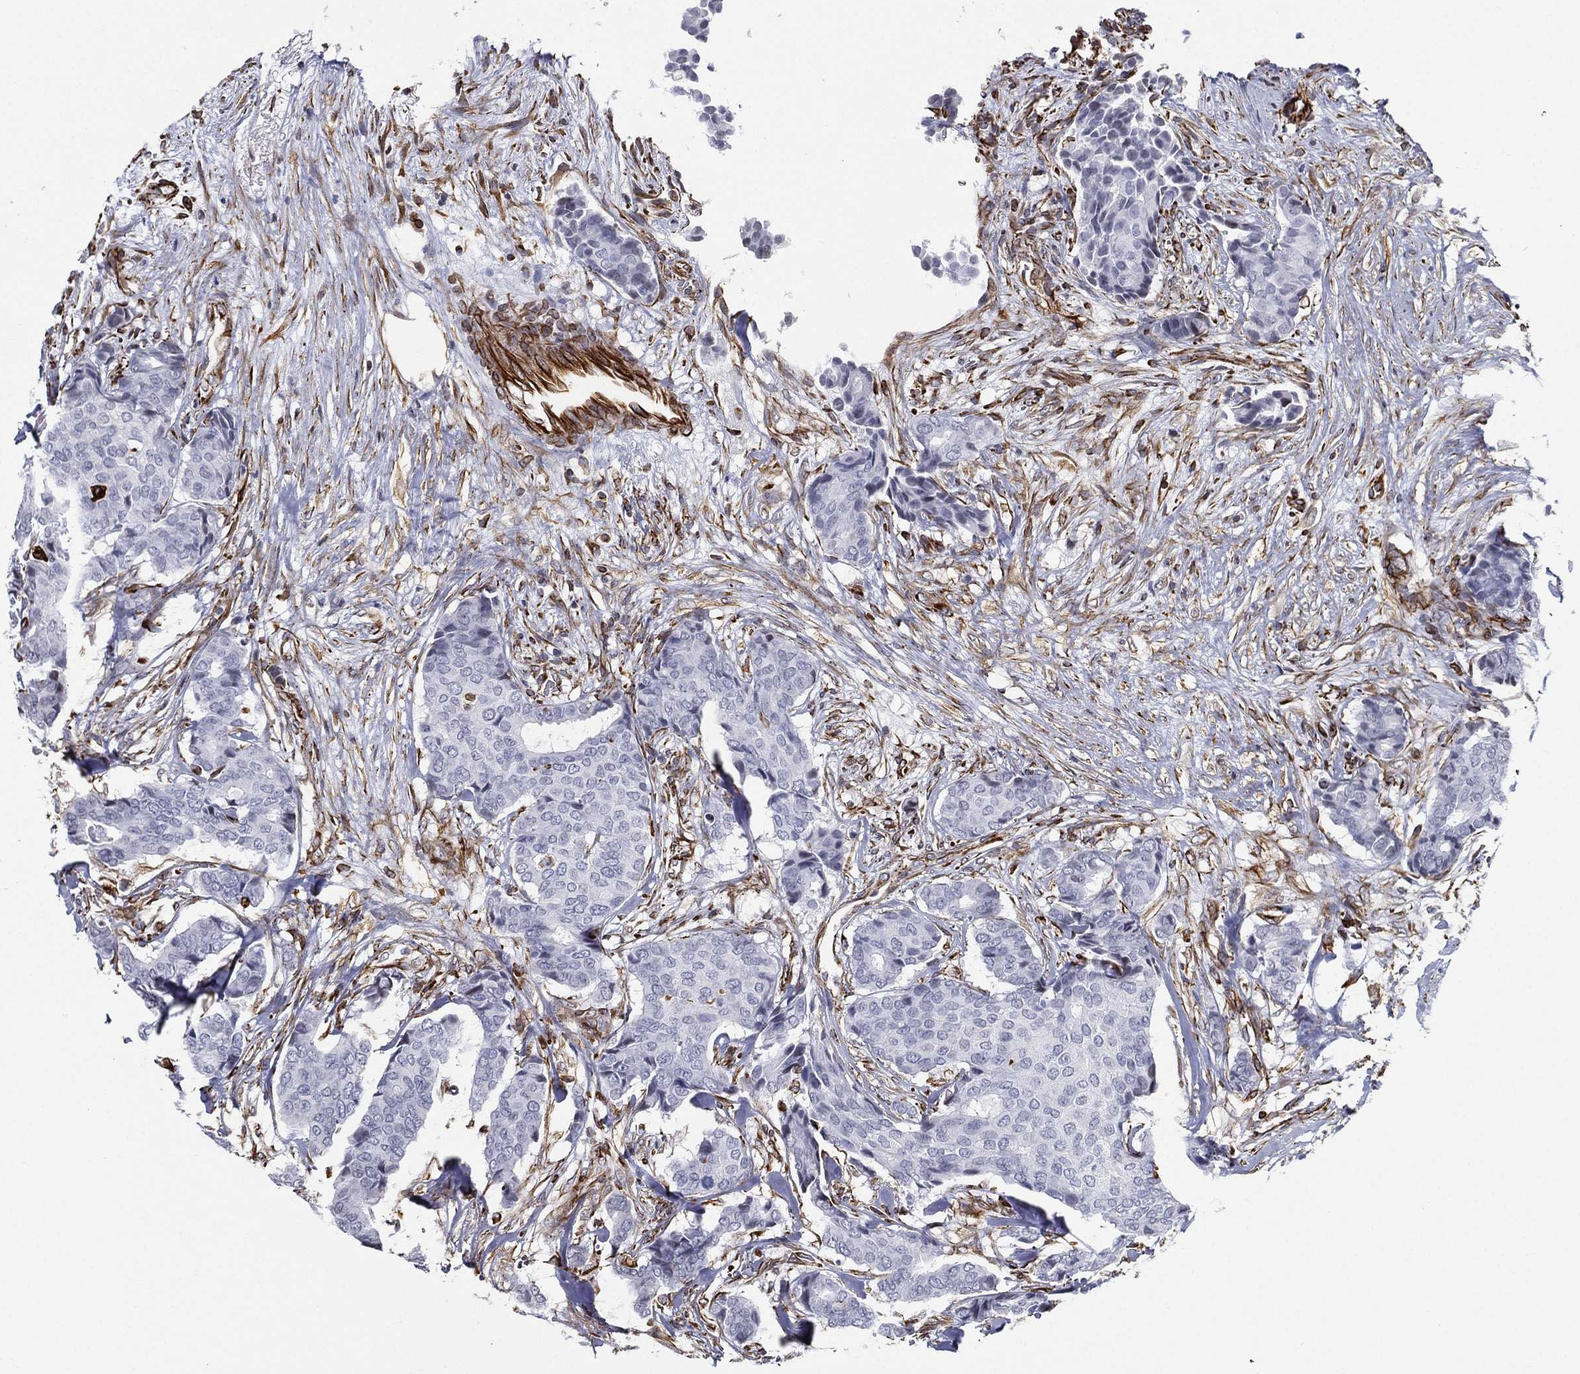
{"staining": {"intensity": "negative", "quantity": "none", "location": "none"}, "tissue": "breast cancer", "cell_type": "Tumor cells", "image_type": "cancer", "snomed": [{"axis": "morphology", "description": "Duct carcinoma"}, {"axis": "topography", "description": "Breast"}], "caption": "Image shows no significant protein expression in tumor cells of breast invasive ductal carcinoma.", "gene": "MAS1", "patient": {"sex": "female", "age": 75}}